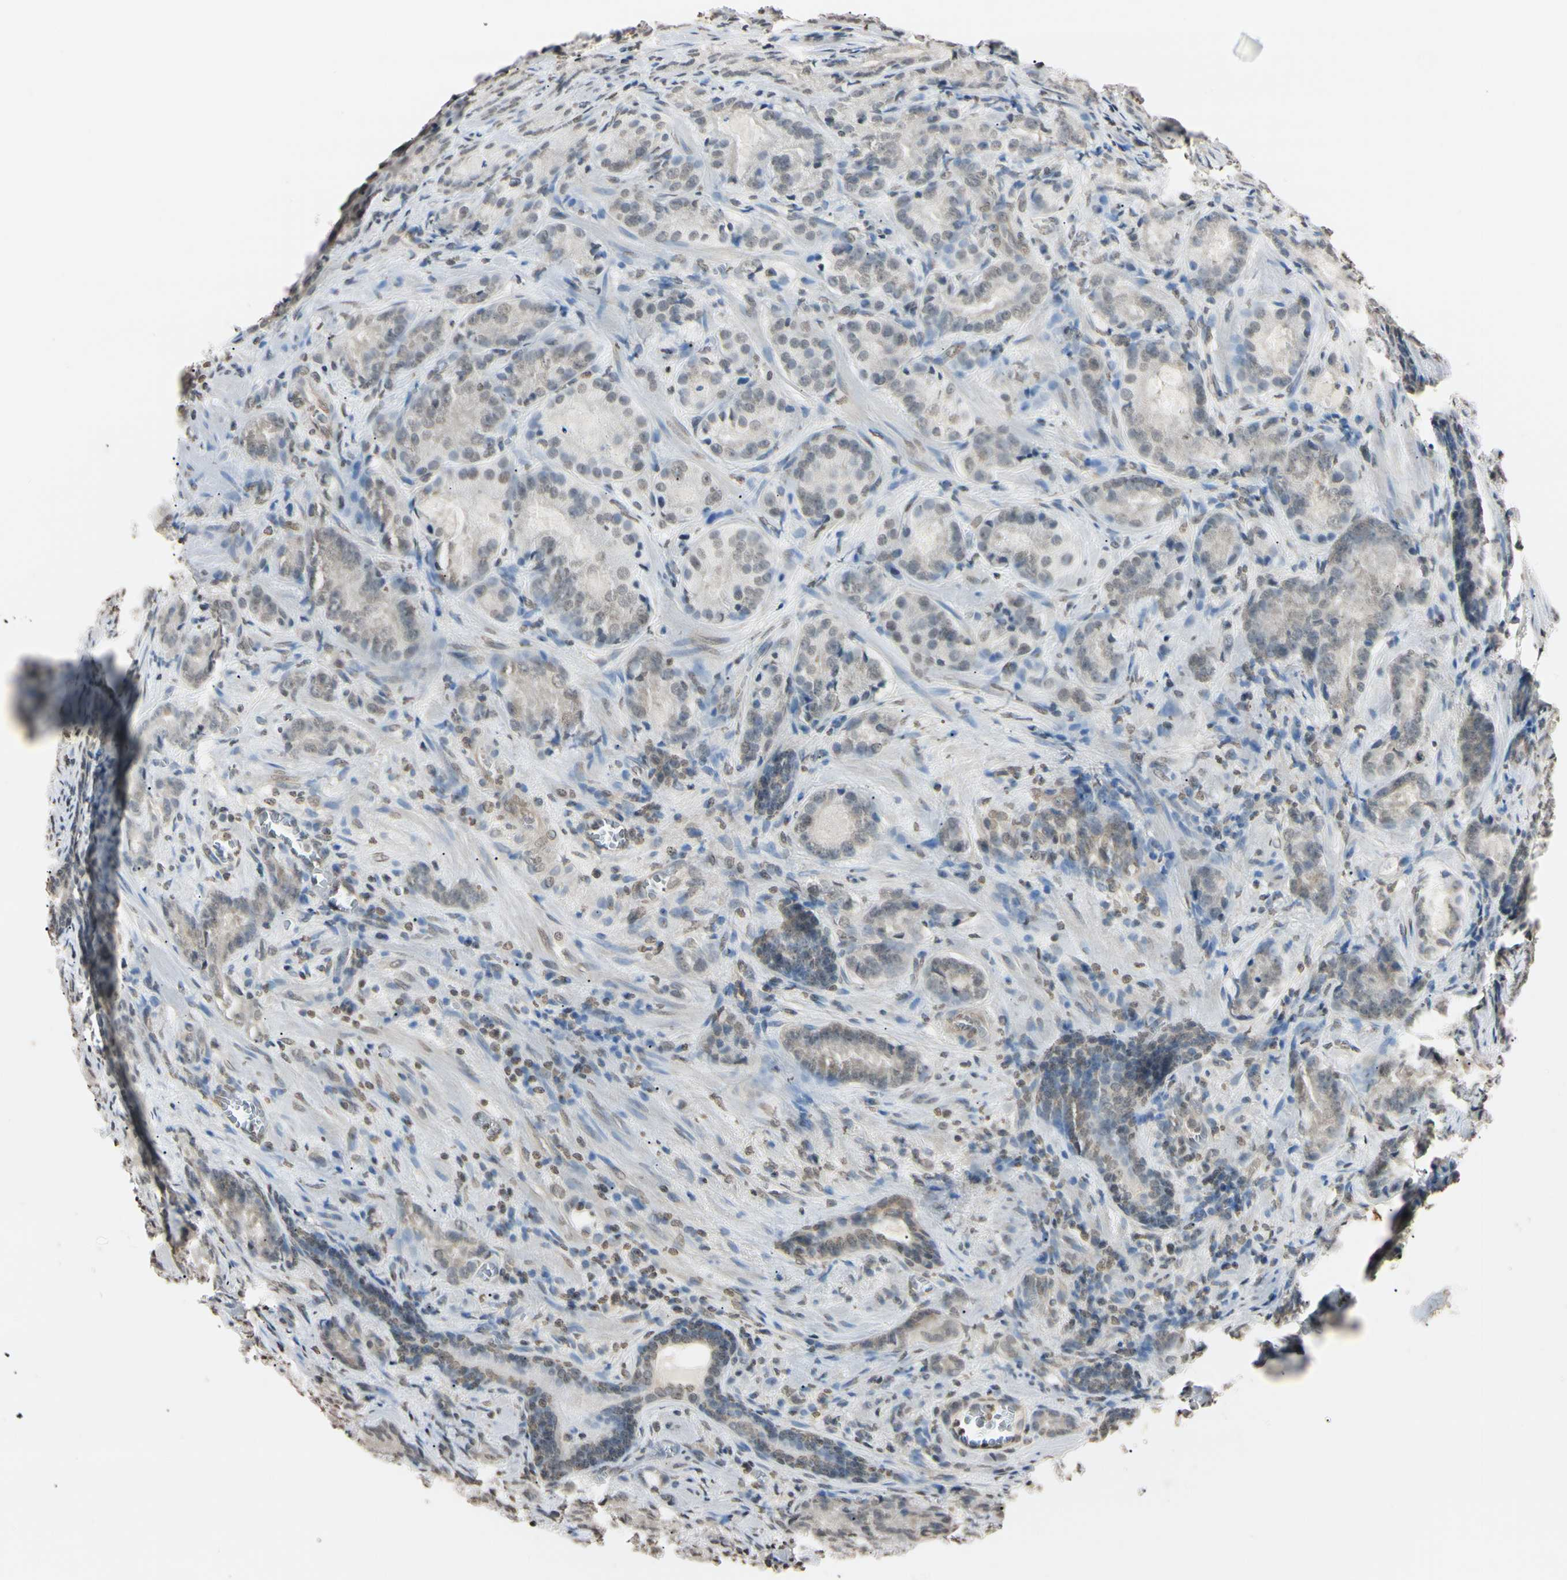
{"staining": {"intensity": "weak", "quantity": "25%-75%", "location": "nuclear"}, "tissue": "prostate cancer", "cell_type": "Tumor cells", "image_type": "cancer", "snomed": [{"axis": "morphology", "description": "Adenocarcinoma, High grade"}, {"axis": "topography", "description": "Prostate"}], "caption": "Protein expression analysis of high-grade adenocarcinoma (prostate) shows weak nuclear staining in about 25%-75% of tumor cells.", "gene": "CDC45", "patient": {"sex": "male", "age": 64}}